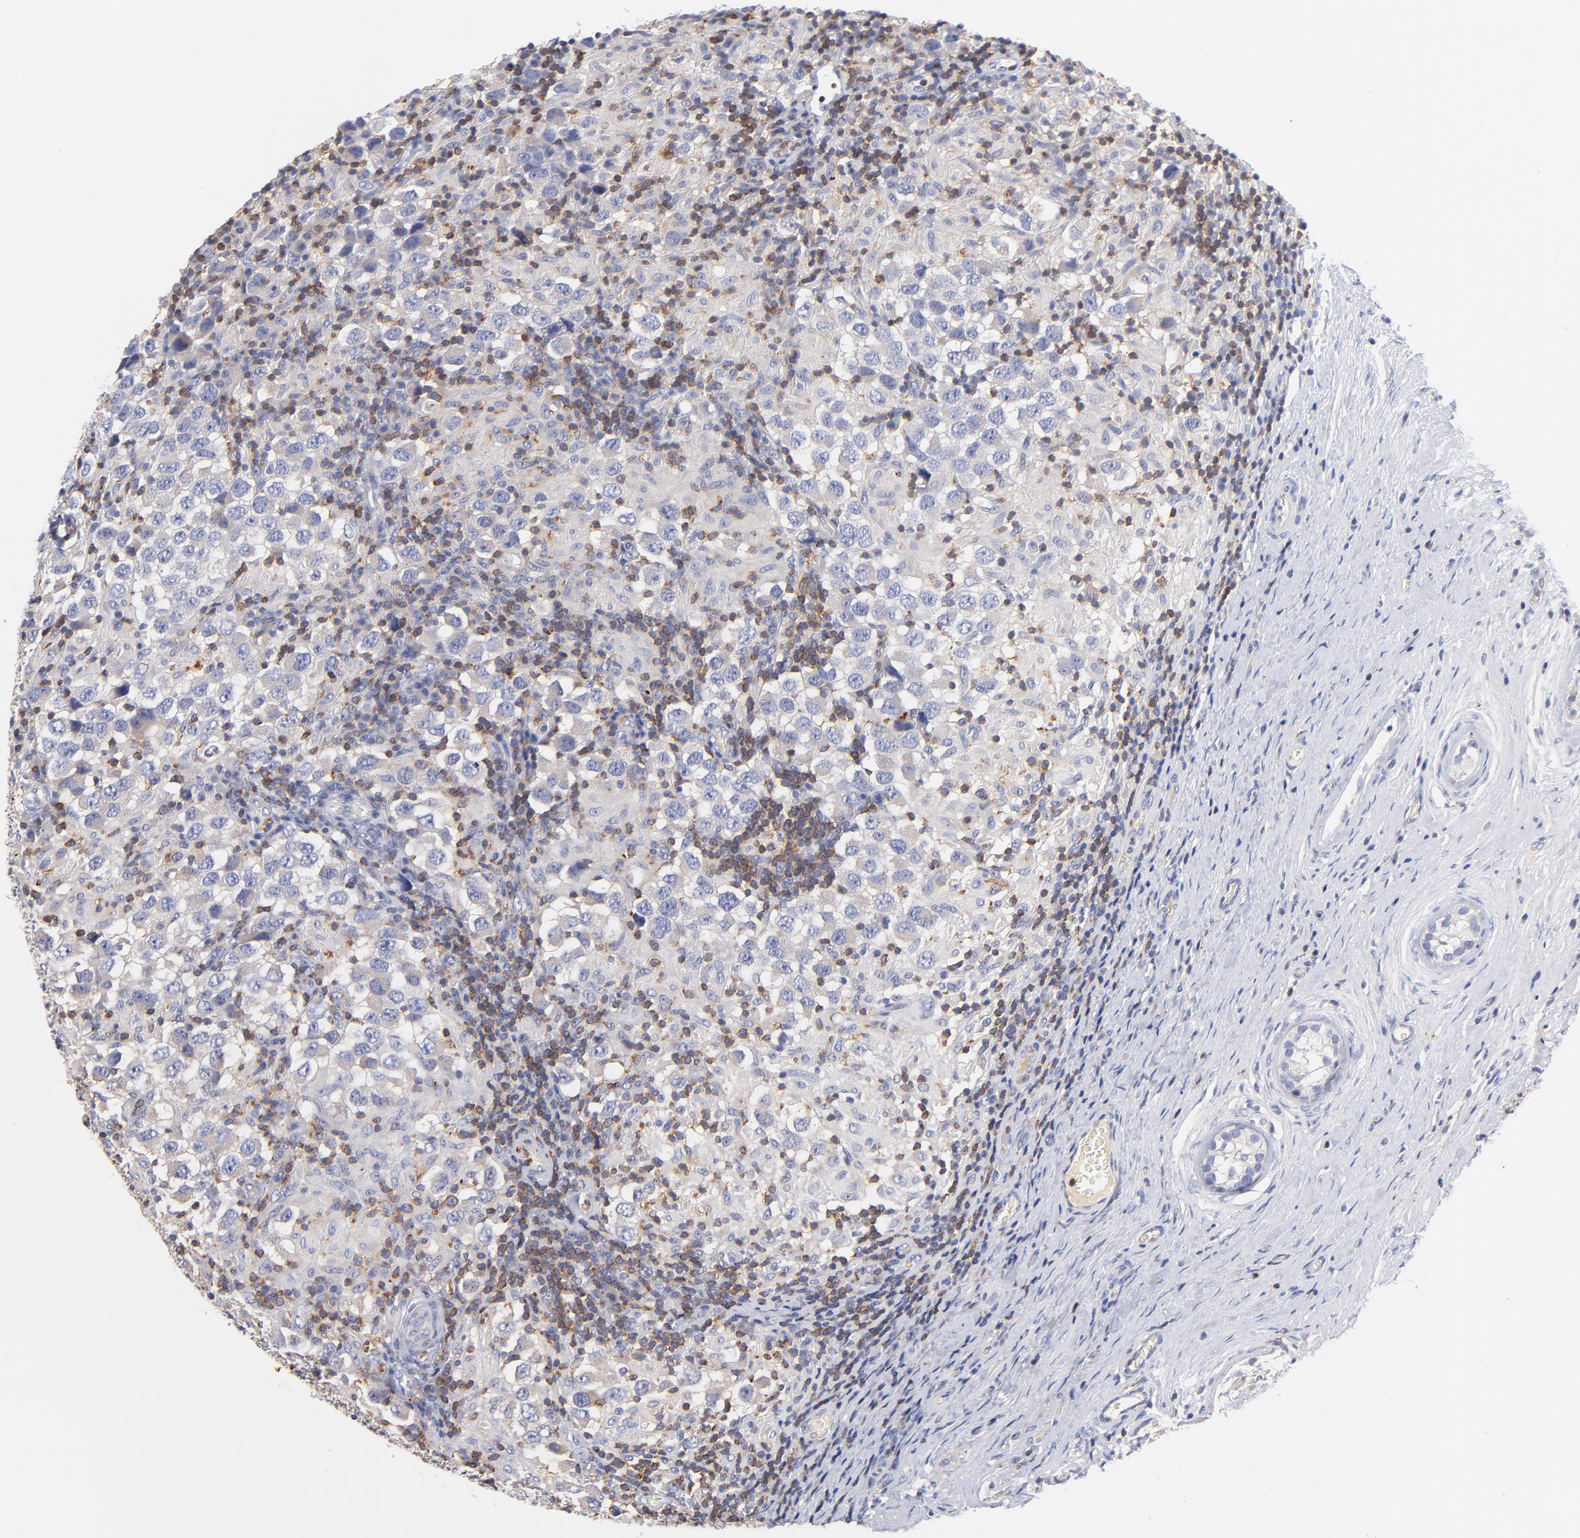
{"staining": {"intensity": "negative", "quantity": "none", "location": "none"}, "tissue": "testis cancer", "cell_type": "Tumor cells", "image_type": "cancer", "snomed": [{"axis": "morphology", "description": "Carcinoma, Embryonal, NOS"}, {"axis": "topography", "description": "Testis"}], "caption": "Tumor cells are negative for protein expression in human testis cancer. Brightfield microscopy of immunohistochemistry (IHC) stained with DAB (brown) and hematoxylin (blue), captured at high magnification.", "gene": "KREMEN2", "patient": {"sex": "male", "age": 21}}